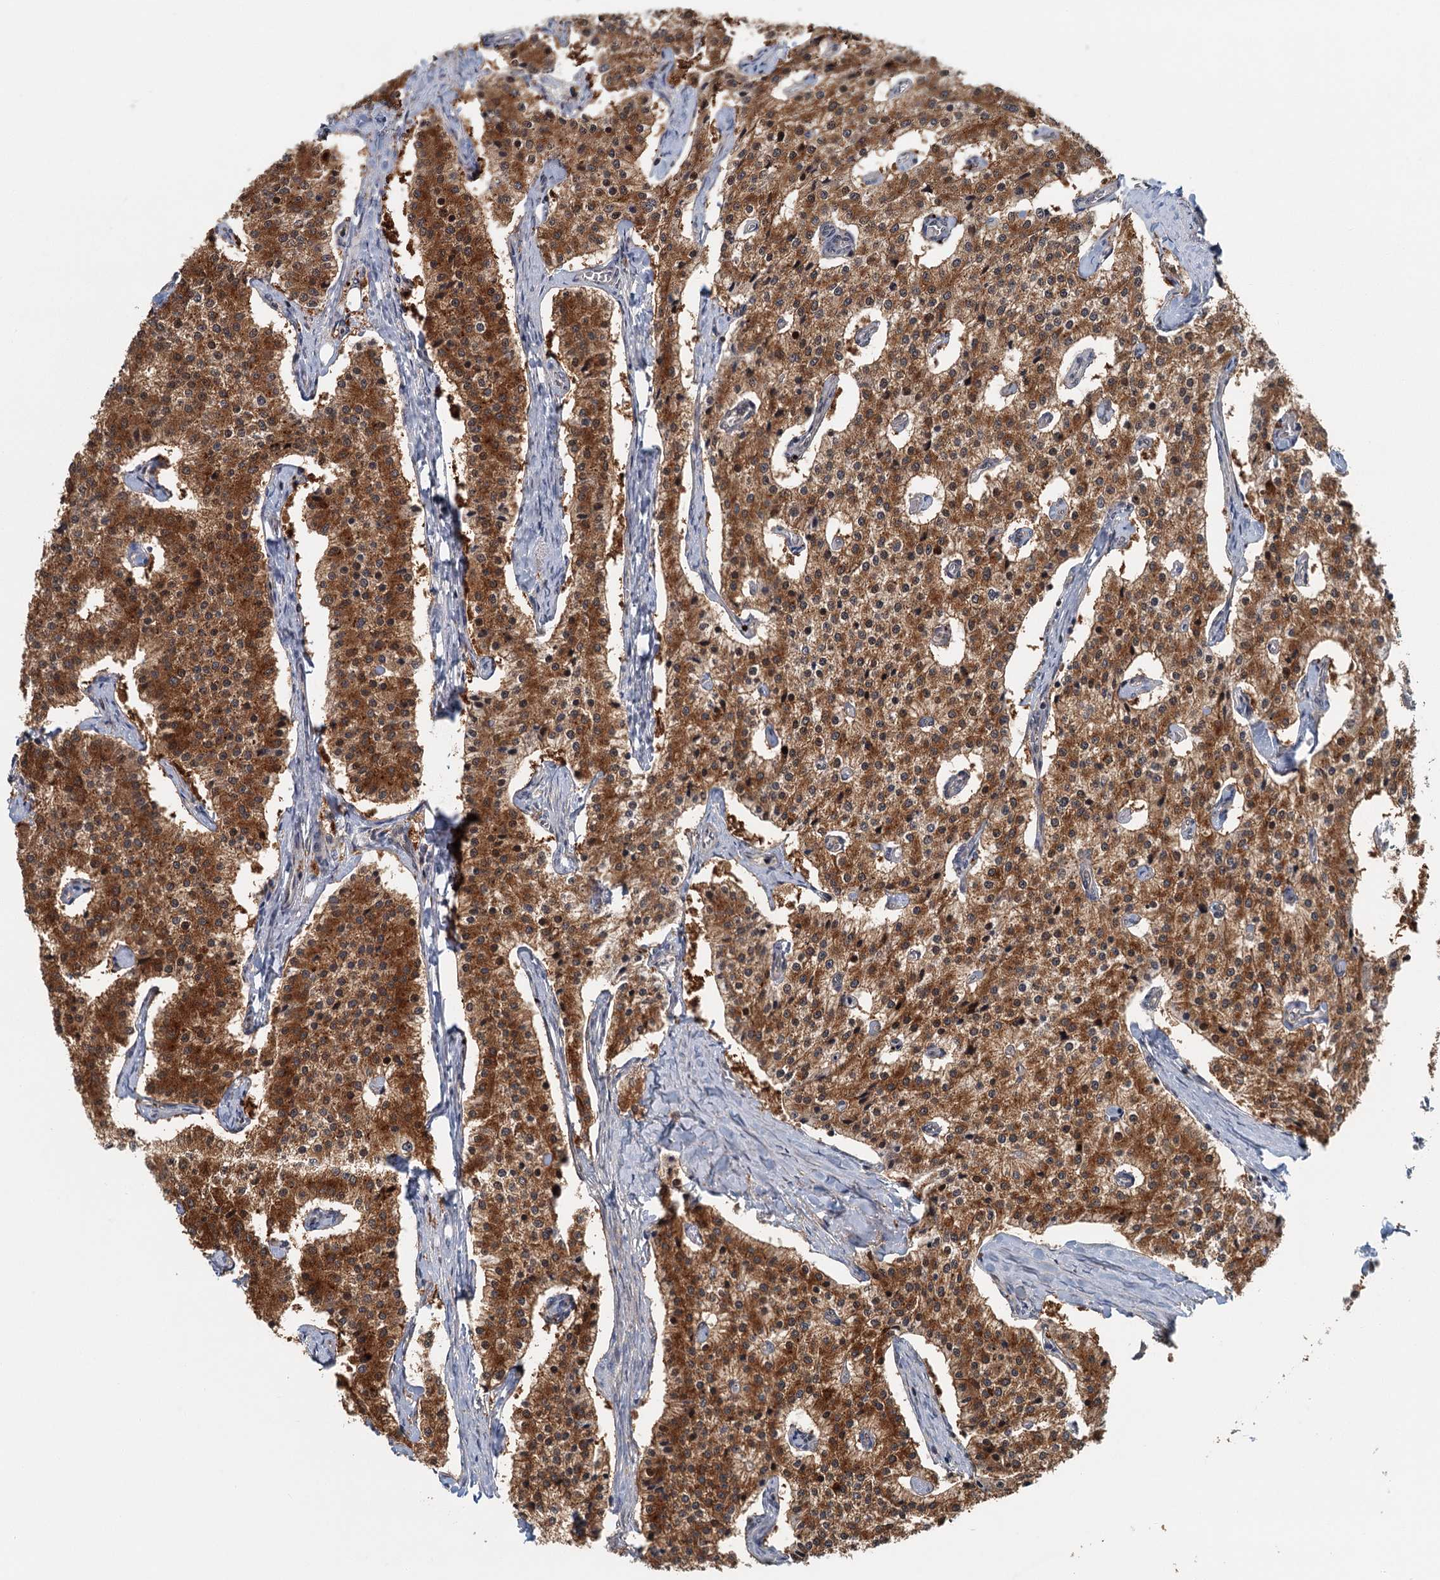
{"staining": {"intensity": "strong", "quantity": ">75%", "location": "cytoplasmic/membranous"}, "tissue": "carcinoid", "cell_type": "Tumor cells", "image_type": "cancer", "snomed": [{"axis": "morphology", "description": "Carcinoid, malignant, NOS"}, {"axis": "topography", "description": "Colon"}], "caption": "Immunohistochemical staining of carcinoid exhibits high levels of strong cytoplasmic/membranous positivity in approximately >75% of tumor cells.", "gene": "TAS2R42", "patient": {"sex": "female", "age": 52}}